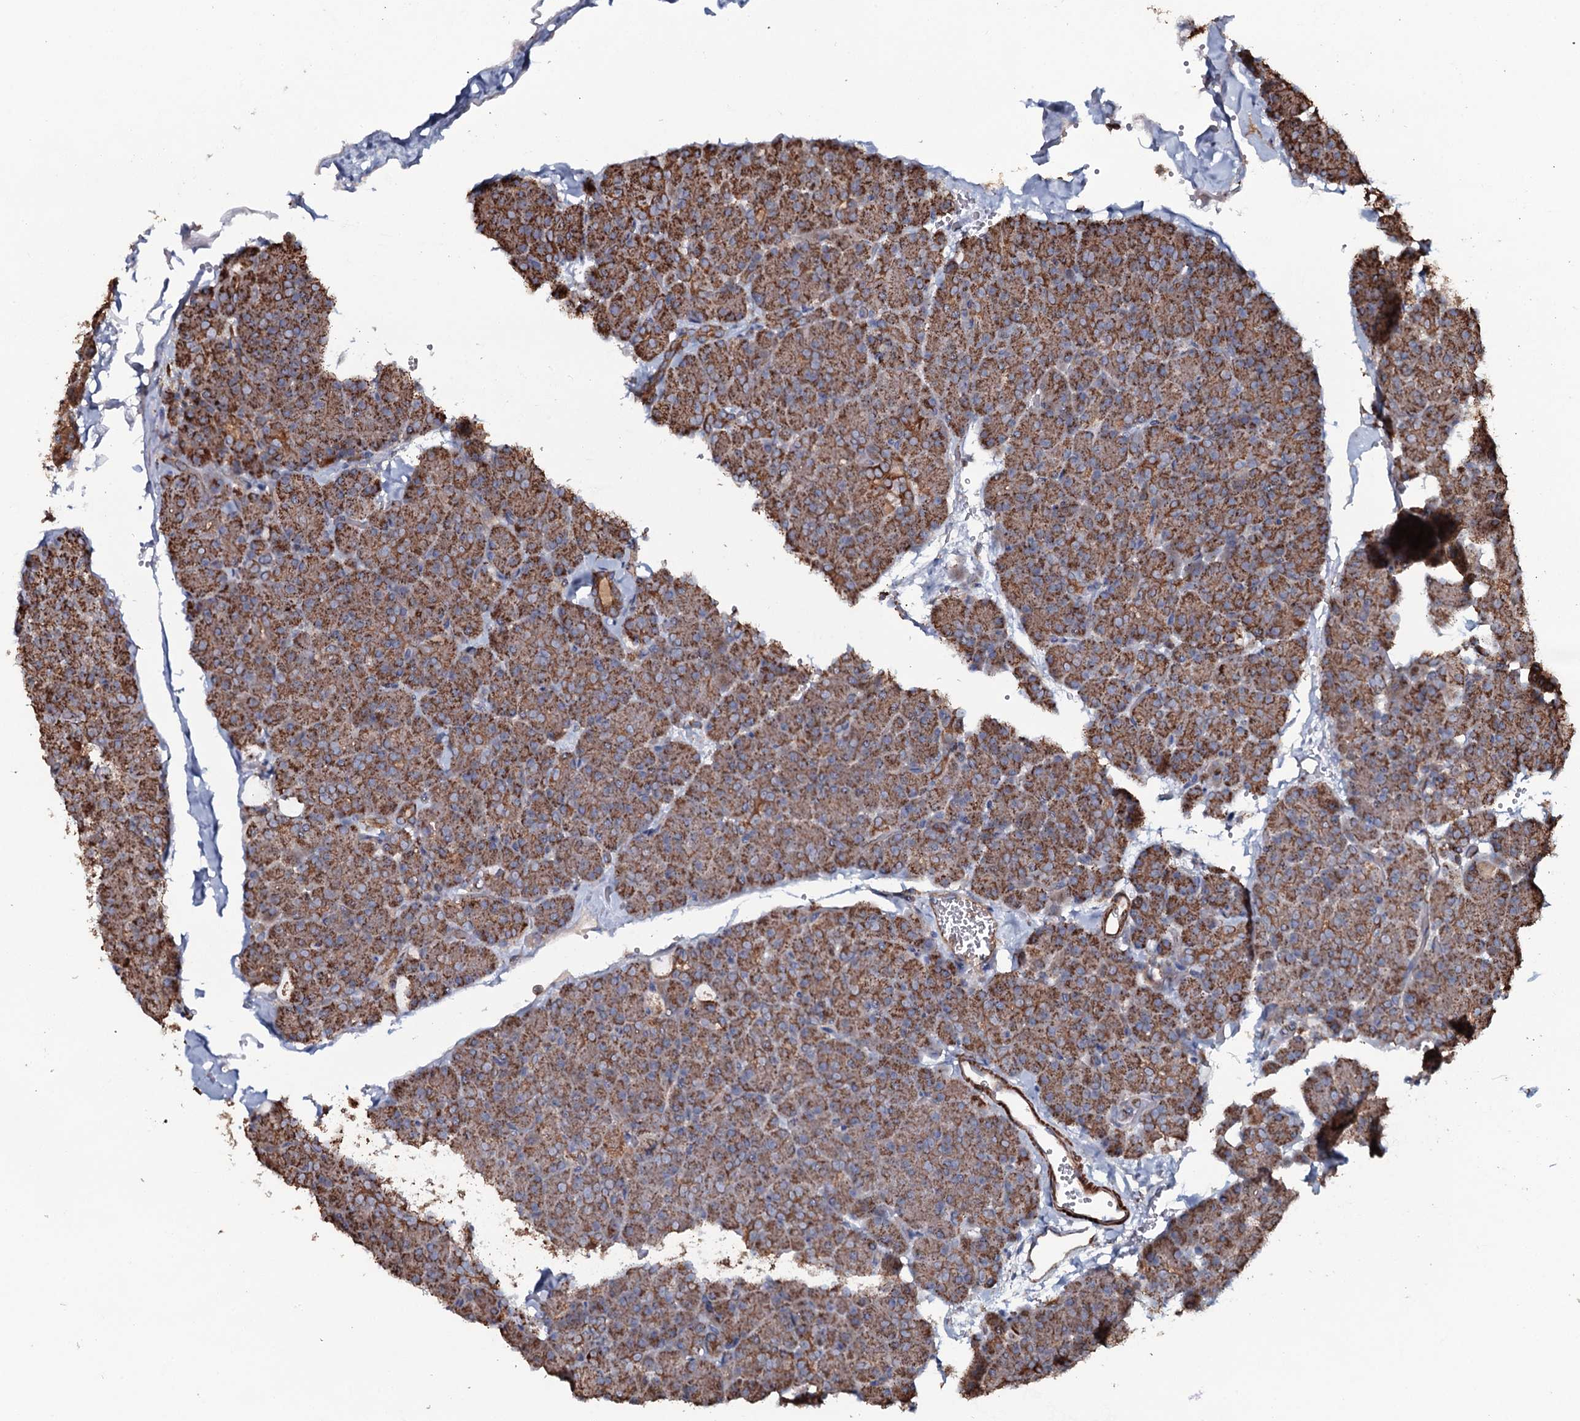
{"staining": {"intensity": "moderate", "quantity": ">75%", "location": "cytoplasmic/membranous"}, "tissue": "pancreas", "cell_type": "Exocrine glandular cells", "image_type": "normal", "snomed": [{"axis": "morphology", "description": "Normal tissue, NOS"}, {"axis": "topography", "description": "Pancreas"}], "caption": "Immunohistochemical staining of unremarkable pancreas displays >75% levels of moderate cytoplasmic/membranous protein positivity in approximately >75% of exocrine glandular cells. (Stains: DAB (3,3'-diaminobenzidine) in brown, nuclei in blue, Microscopy: brightfield microscopy at high magnification).", "gene": "VWA8", "patient": {"sex": "male", "age": 36}}